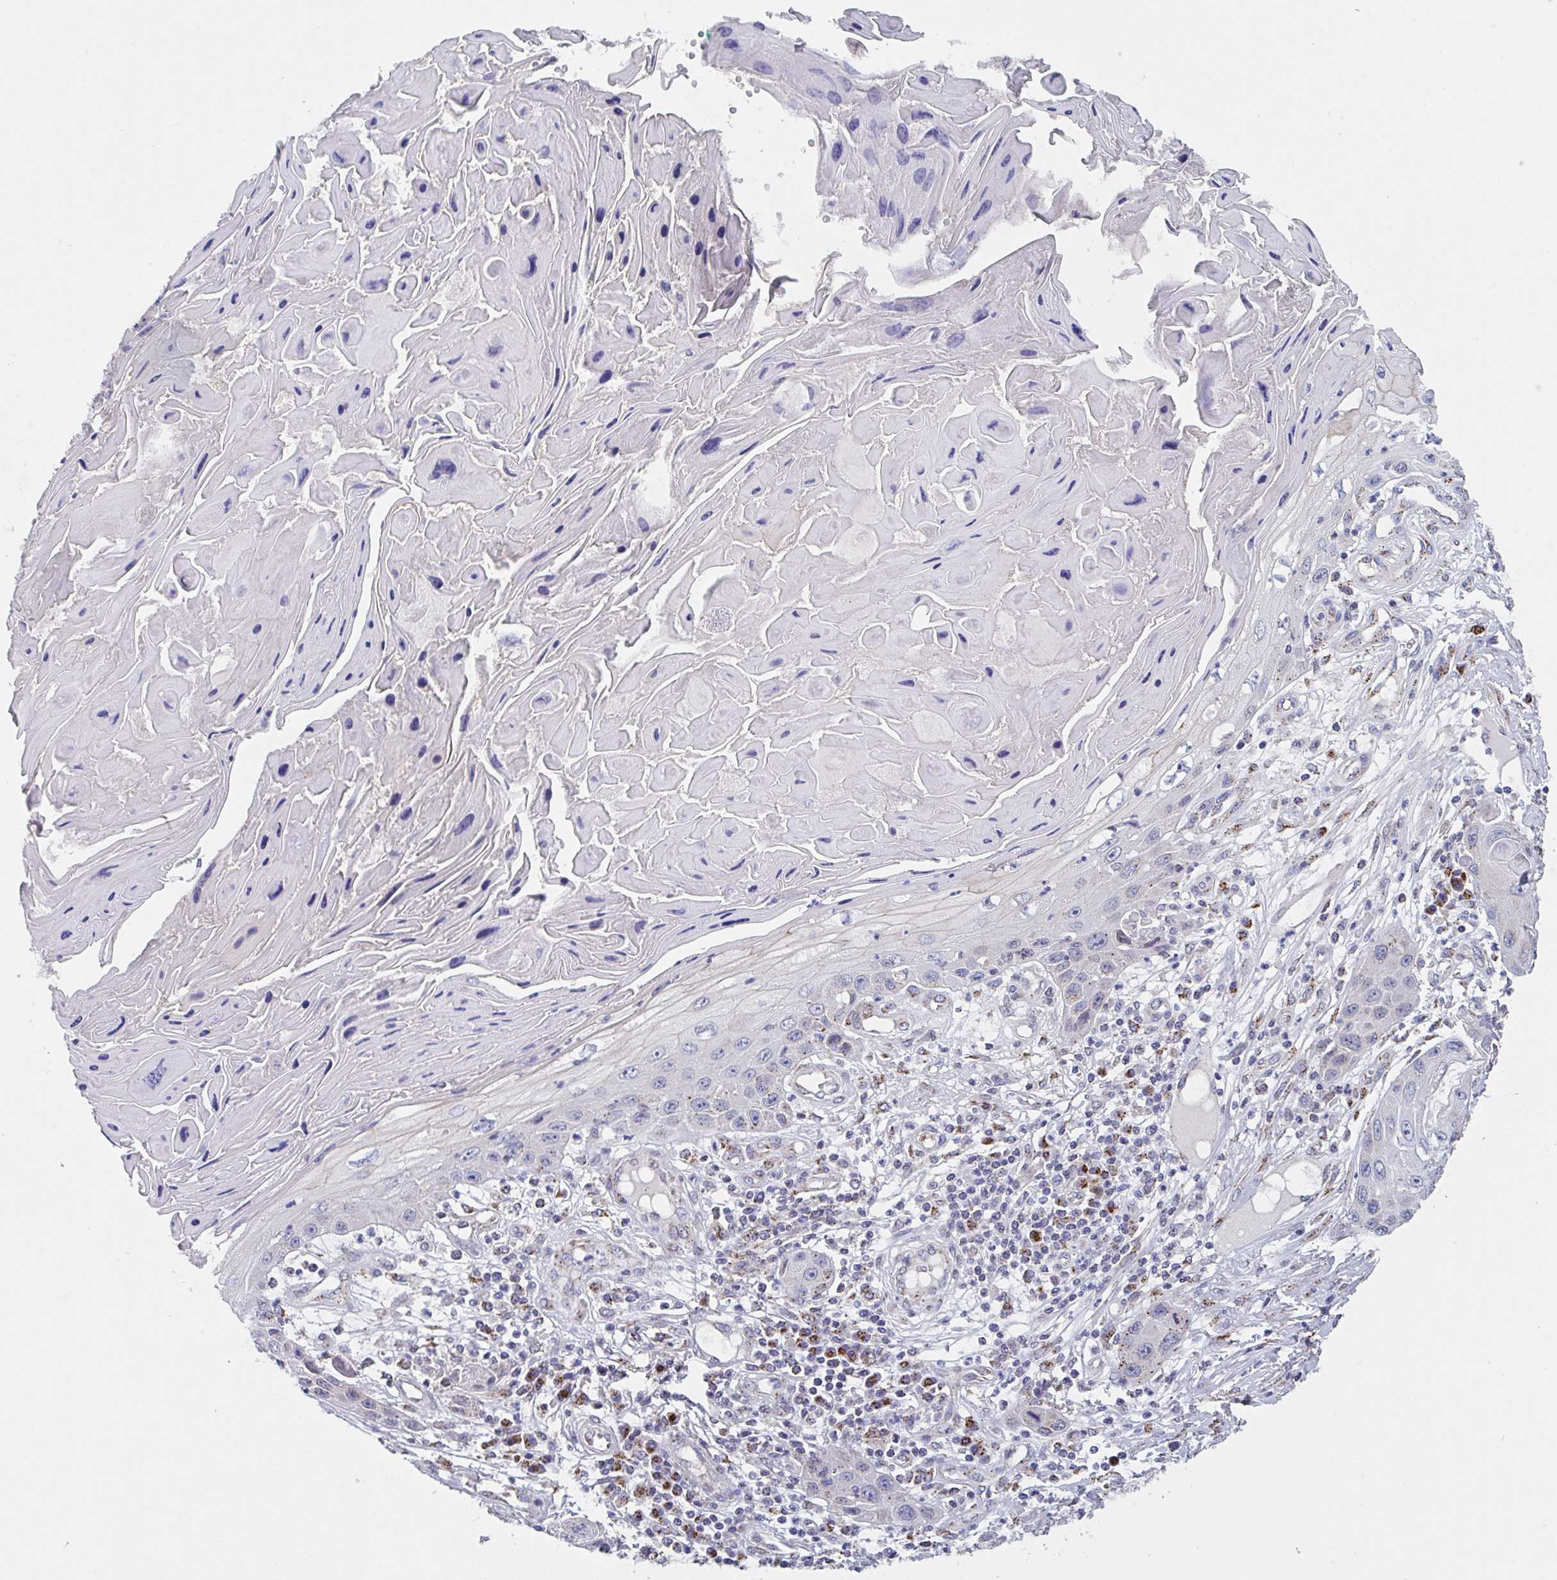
{"staining": {"intensity": "moderate", "quantity": "<25%", "location": "cytoplasmic/membranous"}, "tissue": "skin cancer", "cell_type": "Tumor cells", "image_type": "cancer", "snomed": [{"axis": "morphology", "description": "Squamous cell carcinoma, NOS"}, {"axis": "topography", "description": "Skin"}, {"axis": "topography", "description": "Vulva"}], "caption": "High-magnification brightfield microscopy of skin squamous cell carcinoma stained with DAB (3,3'-diaminobenzidine) (brown) and counterstained with hematoxylin (blue). tumor cells exhibit moderate cytoplasmic/membranous staining is seen in approximately<25% of cells.", "gene": "PROSER3", "patient": {"sex": "female", "age": 44}}